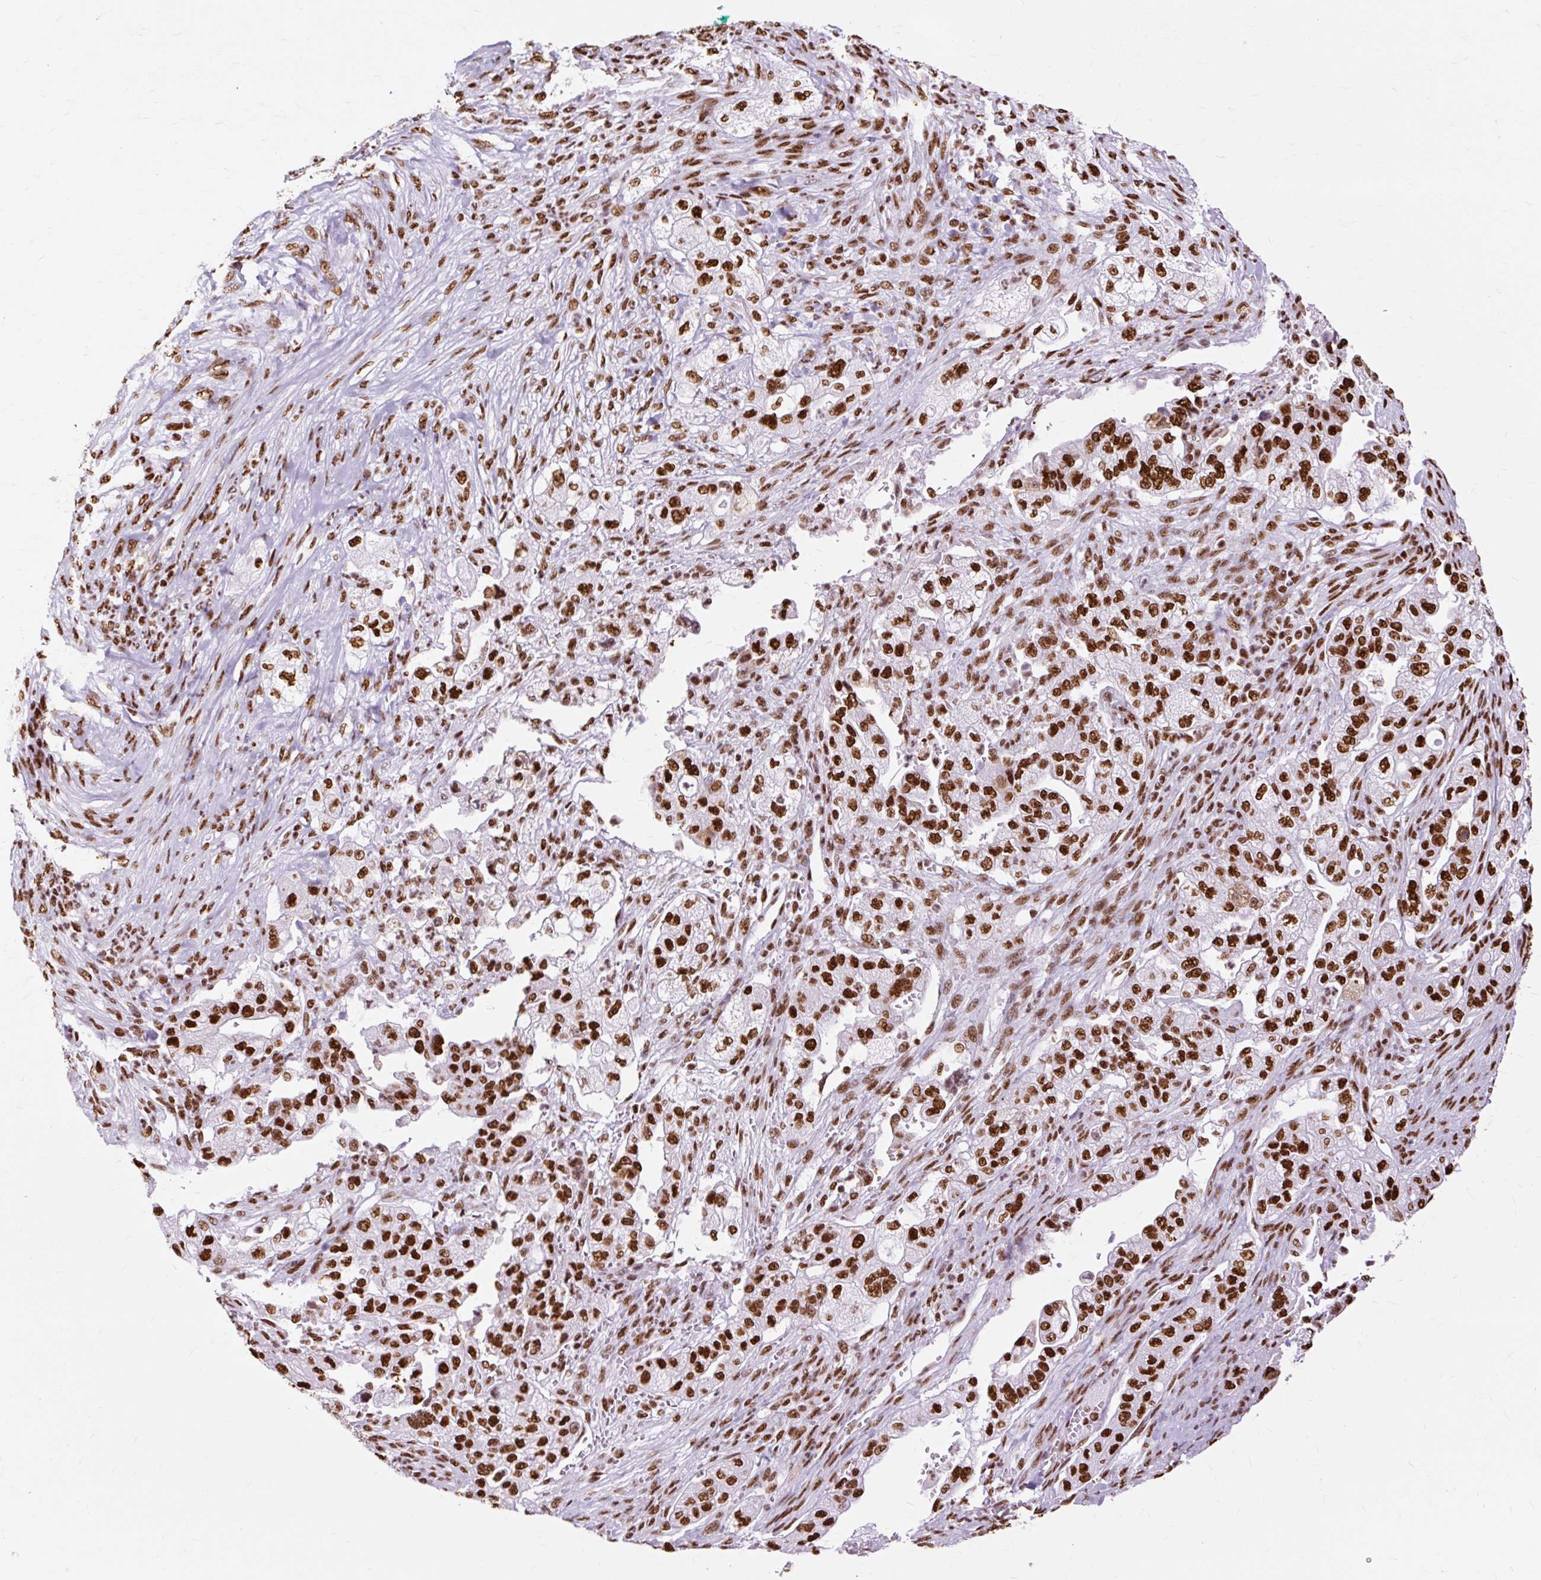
{"staining": {"intensity": "strong", "quantity": ">75%", "location": "nuclear"}, "tissue": "pancreatic cancer", "cell_type": "Tumor cells", "image_type": "cancer", "snomed": [{"axis": "morphology", "description": "Adenocarcinoma, NOS"}, {"axis": "topography", "description": "Pancreas"}], "caption": "Human pancreatic cancer stained for a protein (brown) displays strong nuclear positive expression in about >75% of tumor cells.", "gene": "XRCC6", "patient": {"sex": "female", "age": 78}}